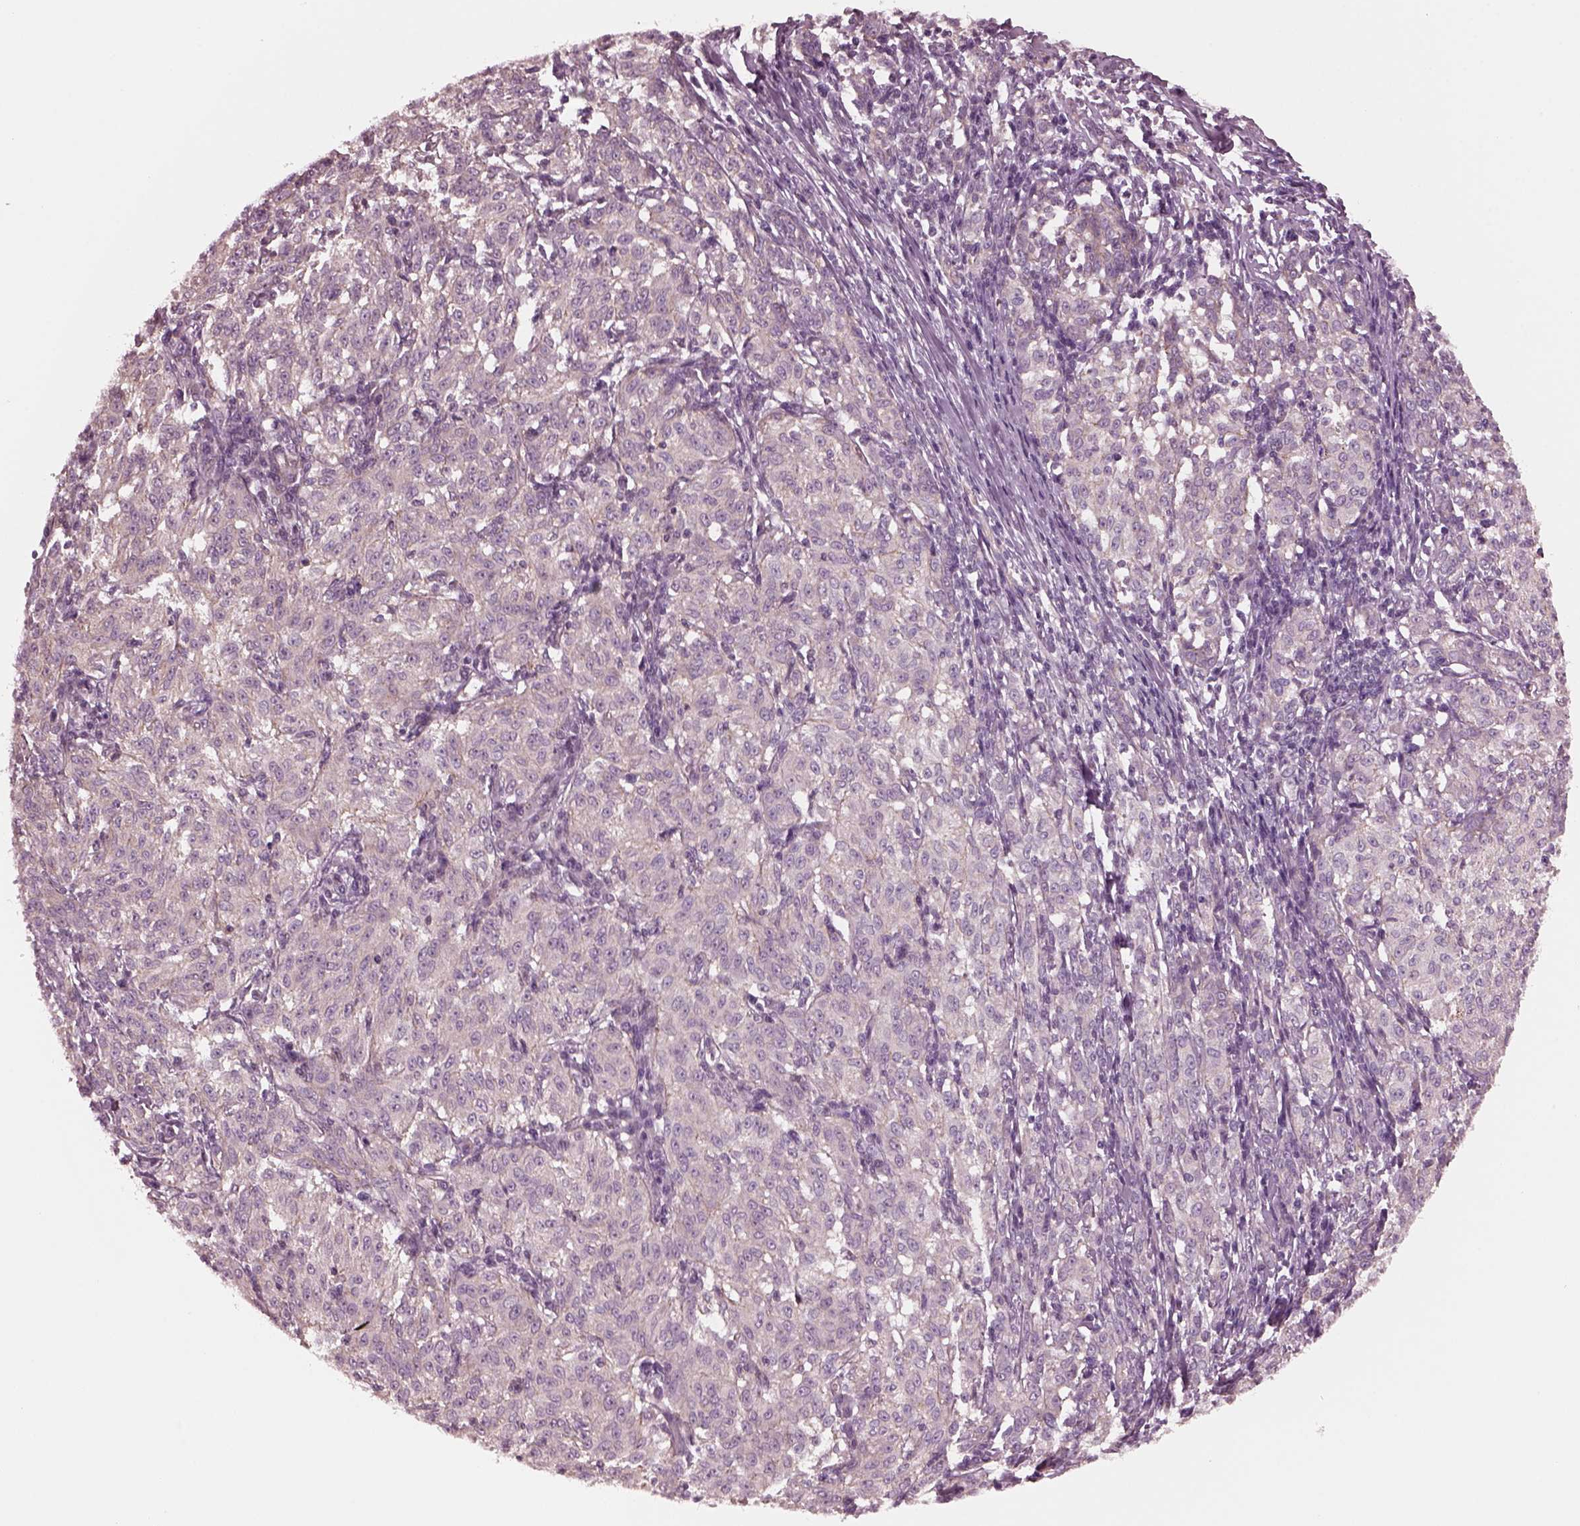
{"staining": {"intensity": "negative", "quantity": "none", "location": "none"}, "tissue": "melanoma", "cell_type": "Tumor cells", "image_type": "cancer", "snomed": [{"axis": "morphology", "description": "Malignant melanoma, NOS"}, {"axis": "topography", "description": "Skin"}], "caption": "IHC micrograph of neoplastic tissue: melanoma stained with DAB demonstrates no significant protein staining in tumor cells.", "gene": "ODAD1", "patient": {"sex": "female", "age": 72}}